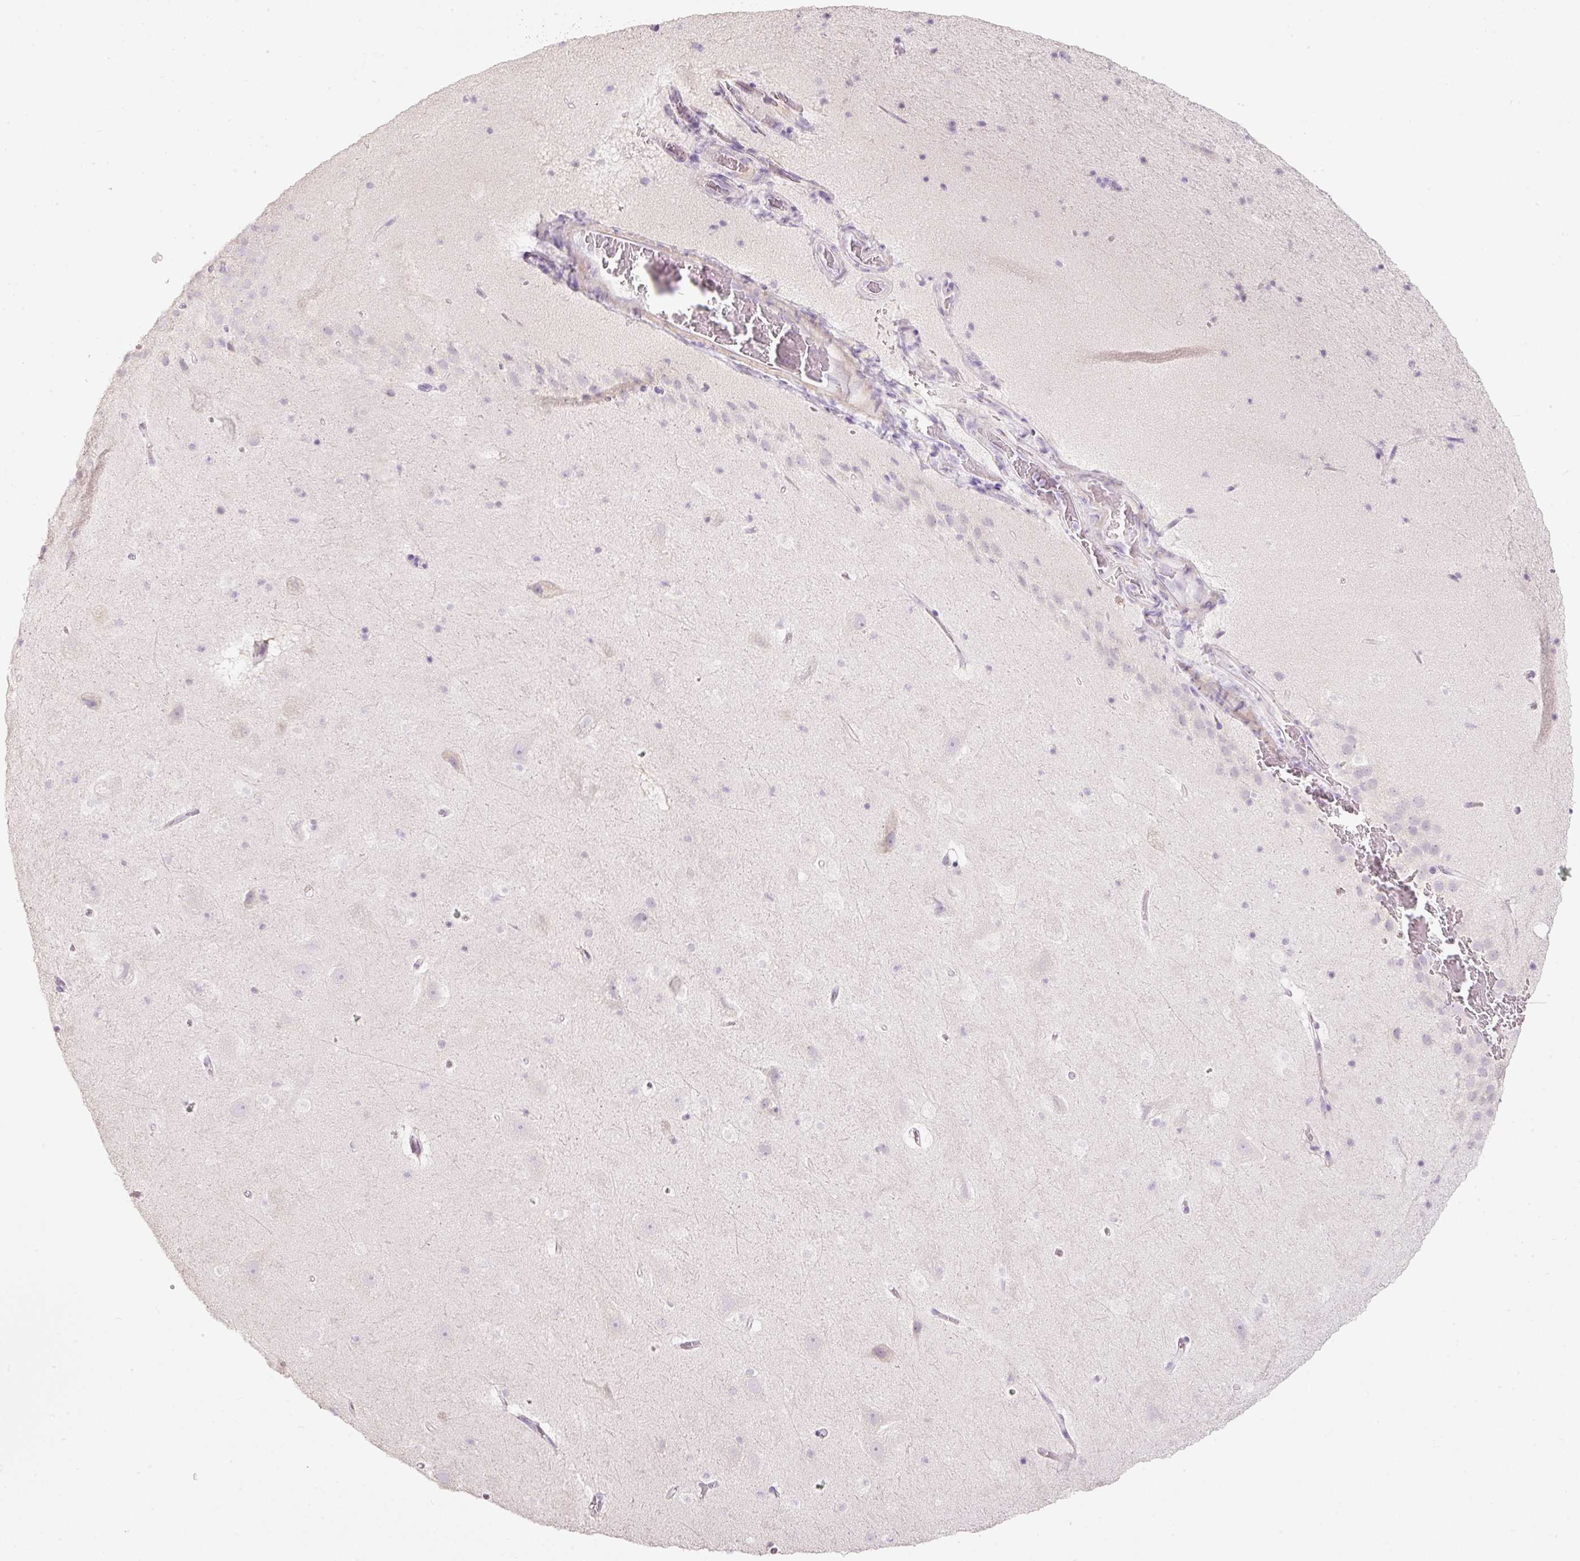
{"staining": {"intensity": "negative", "quantity": "none", "location": "none"}, "tissue": "hippocampus", "cell_type": "Glial cells", "image_type": "normal", "snomed": [{"axis": "morphology", "description": "Normal tissue, NOS"}, {"axis": "topography", "description": "Hippocampus"}], "caption": "Immunohistochemistry photomicrograph of normal hippocampus: human hippocampus stained with DAB (3,3'-diaminobenzidine) reveals no significant protein expression in glial cells.", "gene": "PDXDC1", "patient": {"sex": "male", "age": 37}}